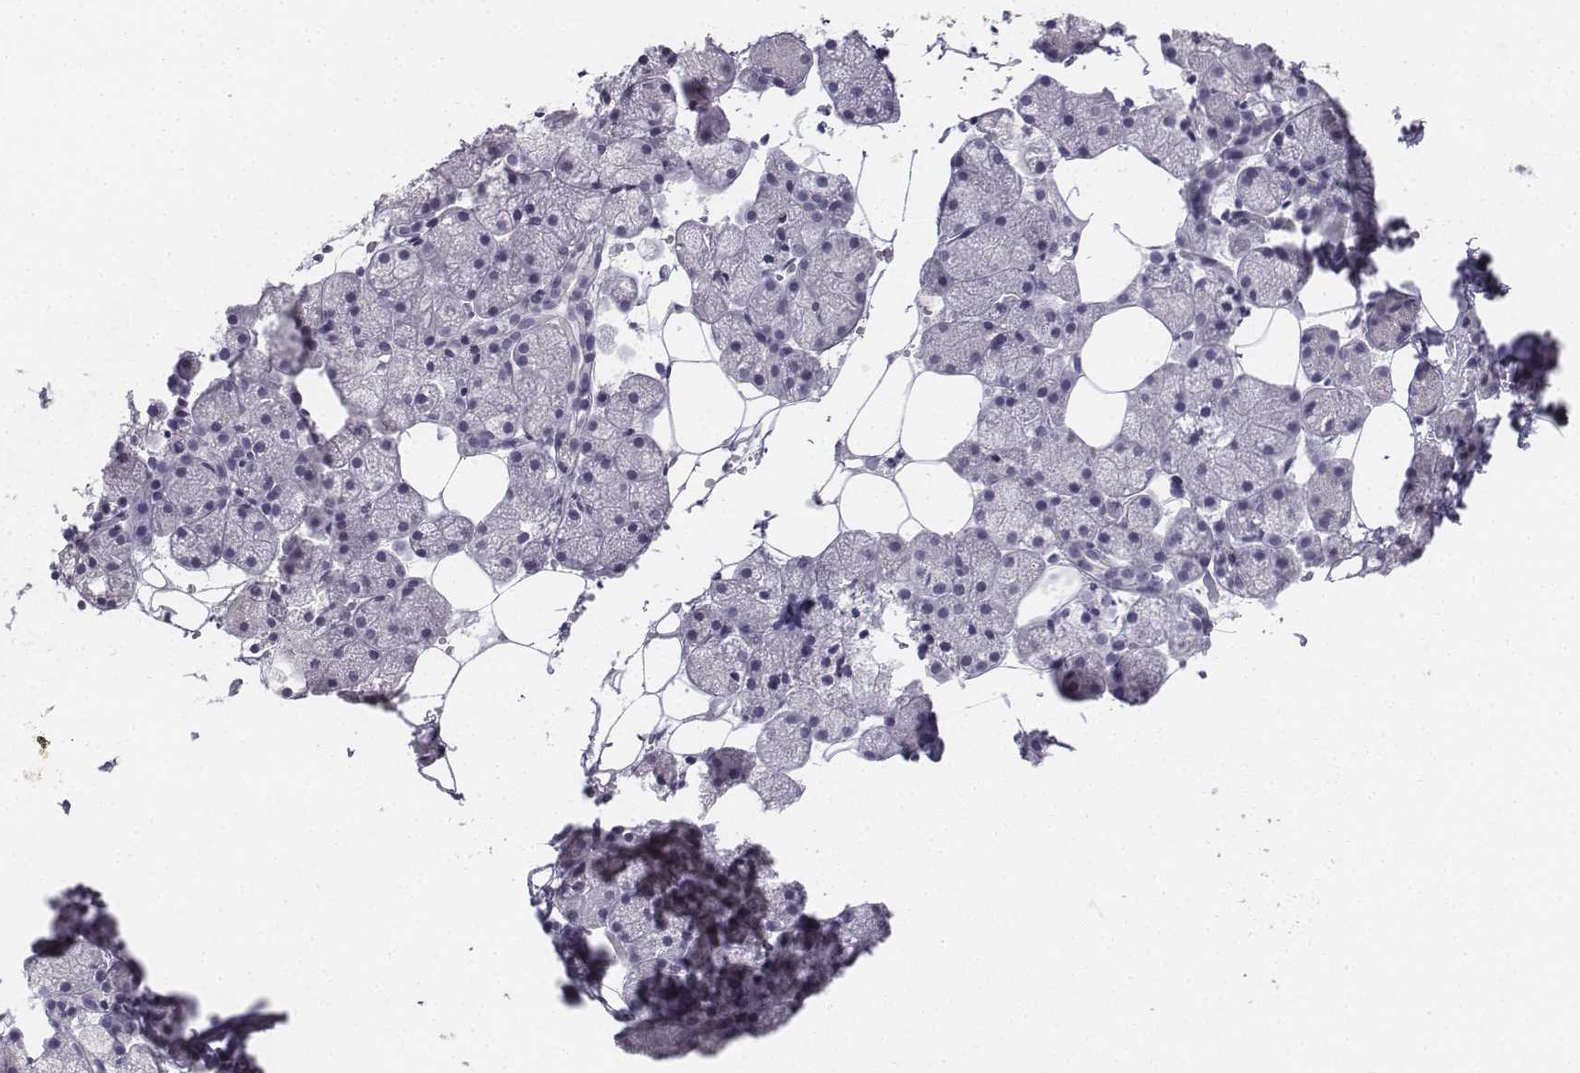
{"staining": {"intensity": "negative", "quantity": "none", "location": "none"}, "tissue": "salivary gland", "cell_type": "Glandular cells", "image_type": "normal", "snomed": [{"axis": "morphology", "description": "Normal tissue, NOS"}, {"axis": "topography", "description": "Salivary gland"}], "caption": "Micrograph shows no significant protein staining in glandular cells of normal salivary gland.", "gene": "UCN2", "patient": {"sex": "male", "age": 38}}